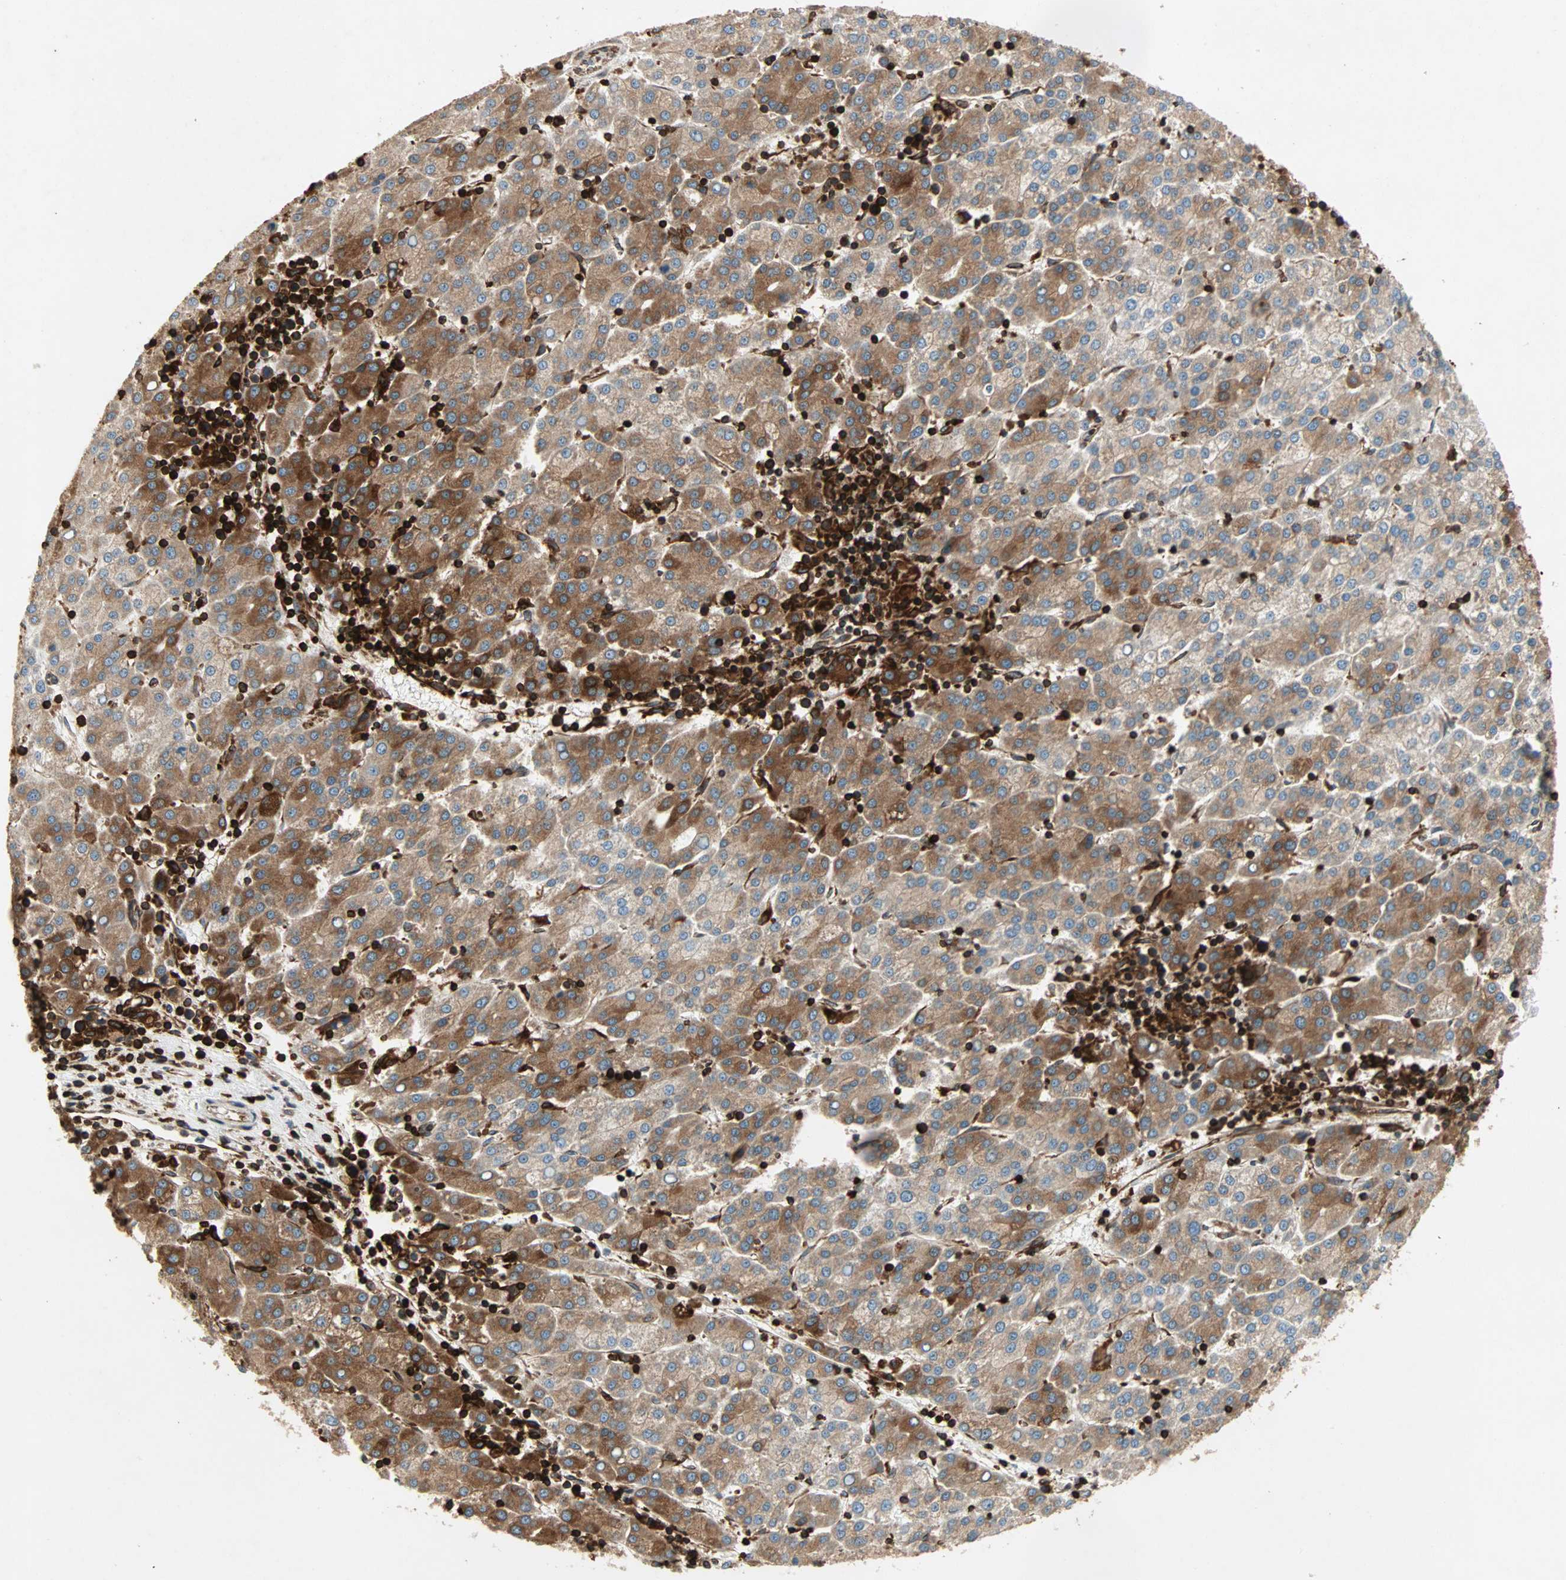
{"staining": {"intensity": "moderate", "quantity": ">75%", "location": "cytoplasmic/membranous"}, "tissue": "liver cancer", "cell_type": "Tumor cells", "image_type": "cancer", "snomed": [{"axis": "morphology", "description": "Carcinoma, Hepatocellular, NOS"}, {"axis": "topography", "description": "Liver"}], "caption": "Immunohistochemistry histopathology image of human liver hepatocellular carcinoma stained for a protein (brown), which displays medium levels of moderate cytoplasmic/membranous staining in approximately >75% of tumor cells.", "gene": "TAPBP", "patient": {"sex": "female", "age": 58}}